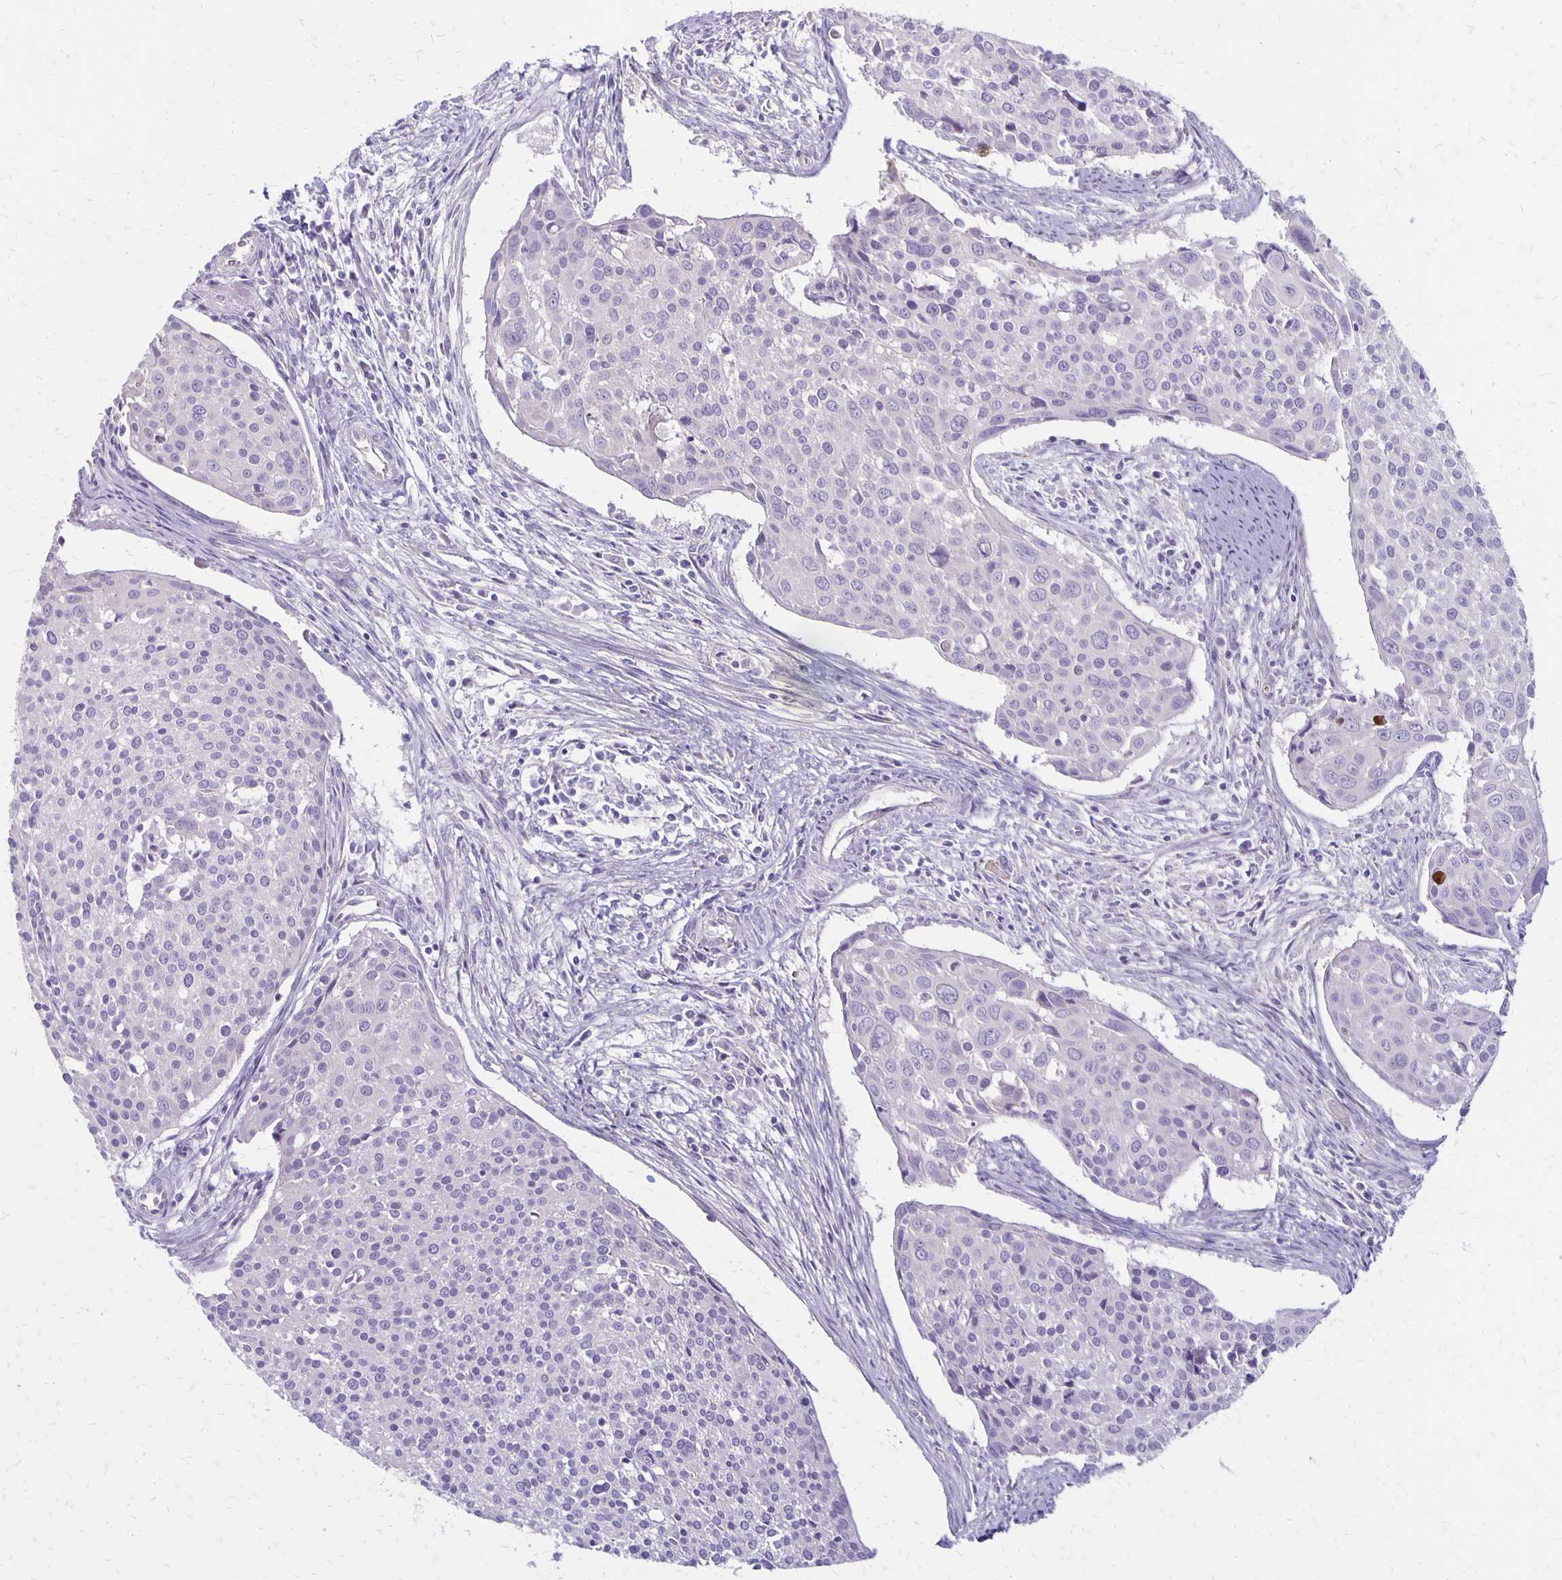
{"staining": {"intensity": "negative", "quantity": "none", "location": "none"}, "tissue": "cervical cancer", "cell_type": "Tumor cells", "image_type": "cancer", "snomed": [{"axis": "morphology", "description": "Squamous cell carcinoma, NOS"}, {"axis": "topography", "description": "Cervix"}], "caption": "IHC histopathology image of cervical squamous cell carcinoma stained for a protein (brown), which reveals no expression in tumor cells.", "gene": "HOMER1", "patient": {"sex": "female", "age": 39}}